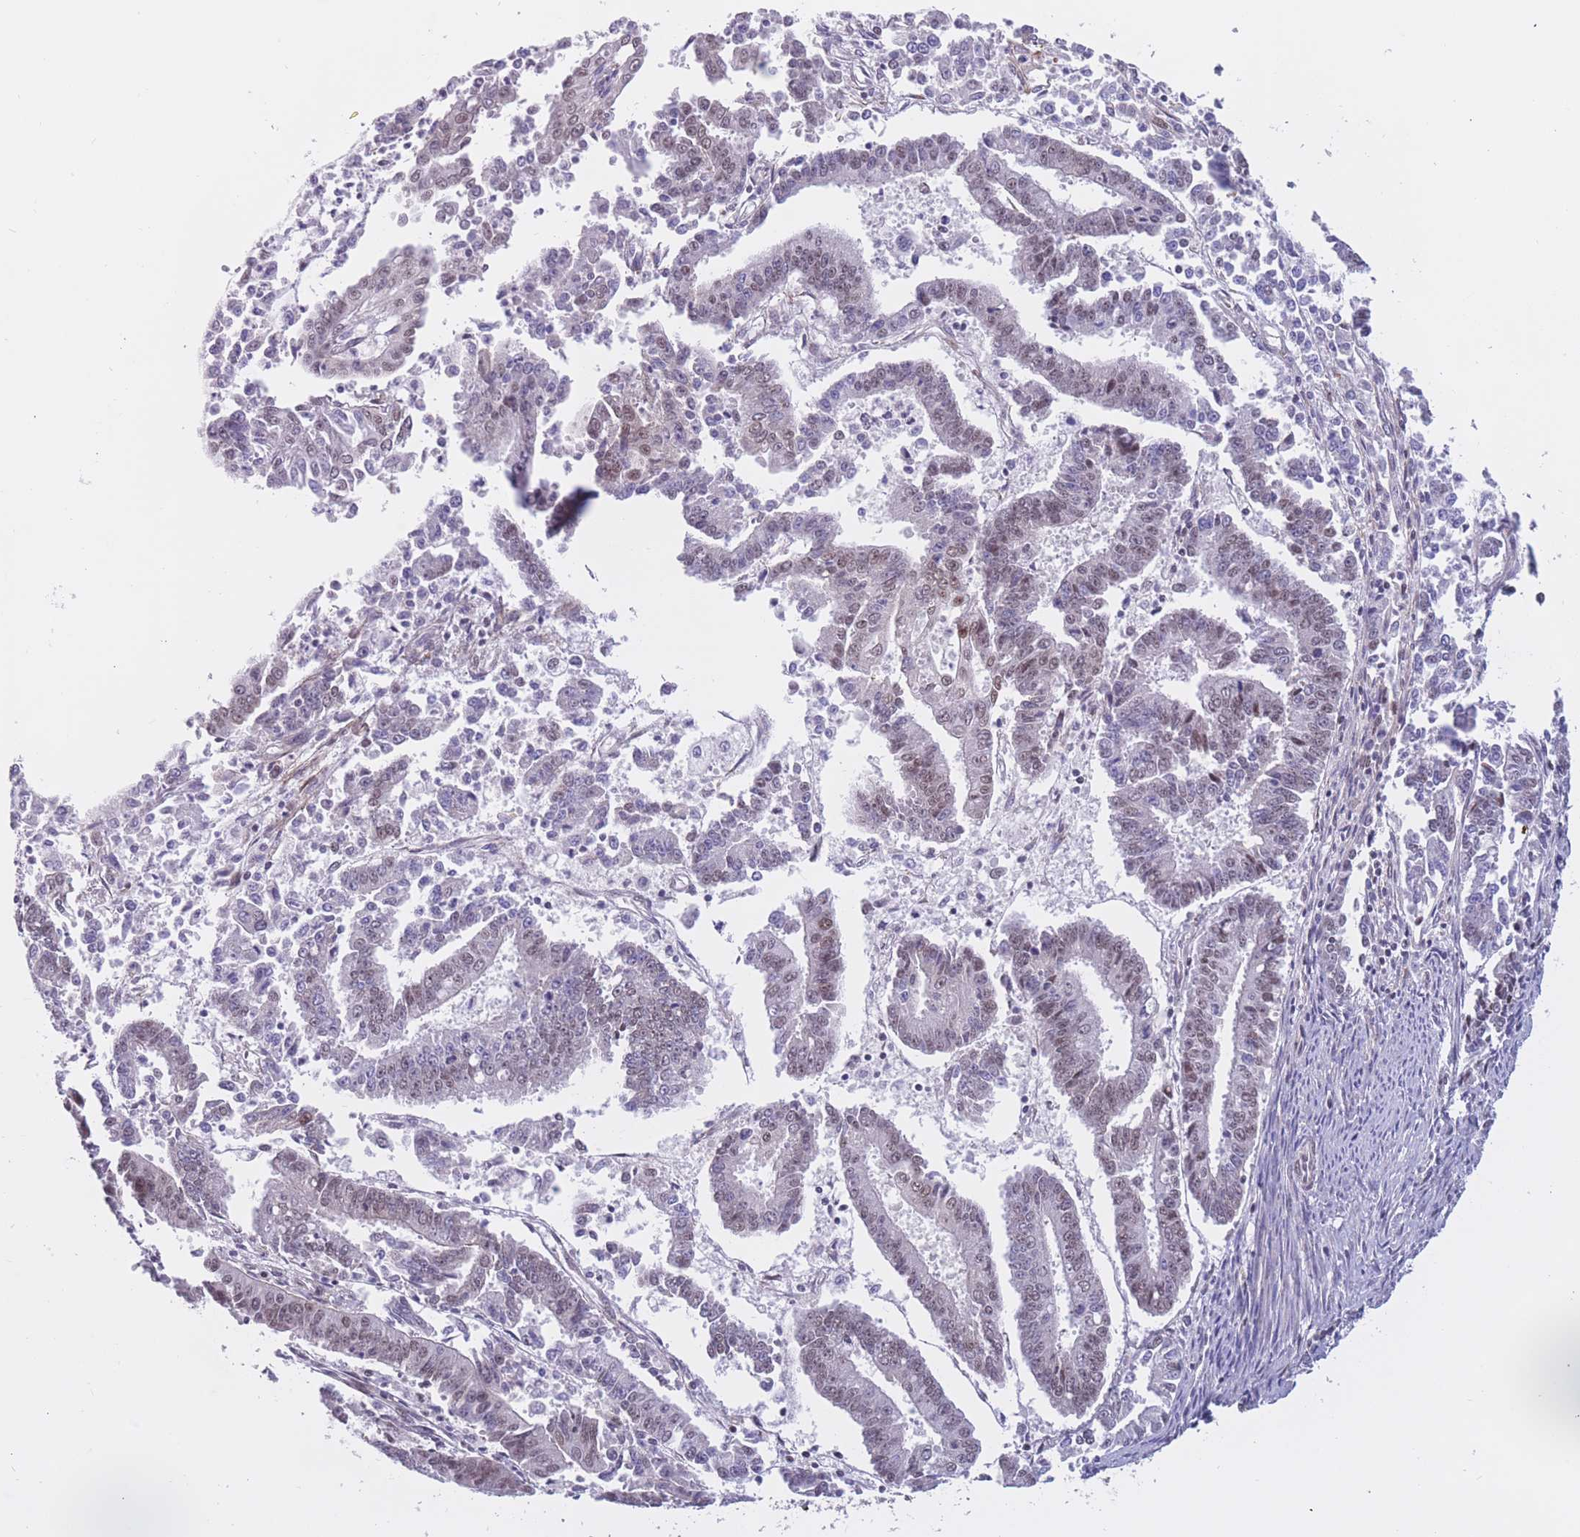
{"staining": {"intensity": "weak", "quantity": "<25%", "location": "nuclear"}, "tissue": "endometrial cancer", "cell_type": "Tumor cells", "image_type": "cancer", "snomed": [{"axis": "morphology", "description": "Adenocarcinoma, NOS"}, {"axis": "topography", "description": "Endometrium"}], "caption": "An IHC image of endometrial cancer is shown. There is no staining in tumor cells of endometrial cancer.", "gene": "BCL9L", "patient": {"sex": "female", "age": 73}}